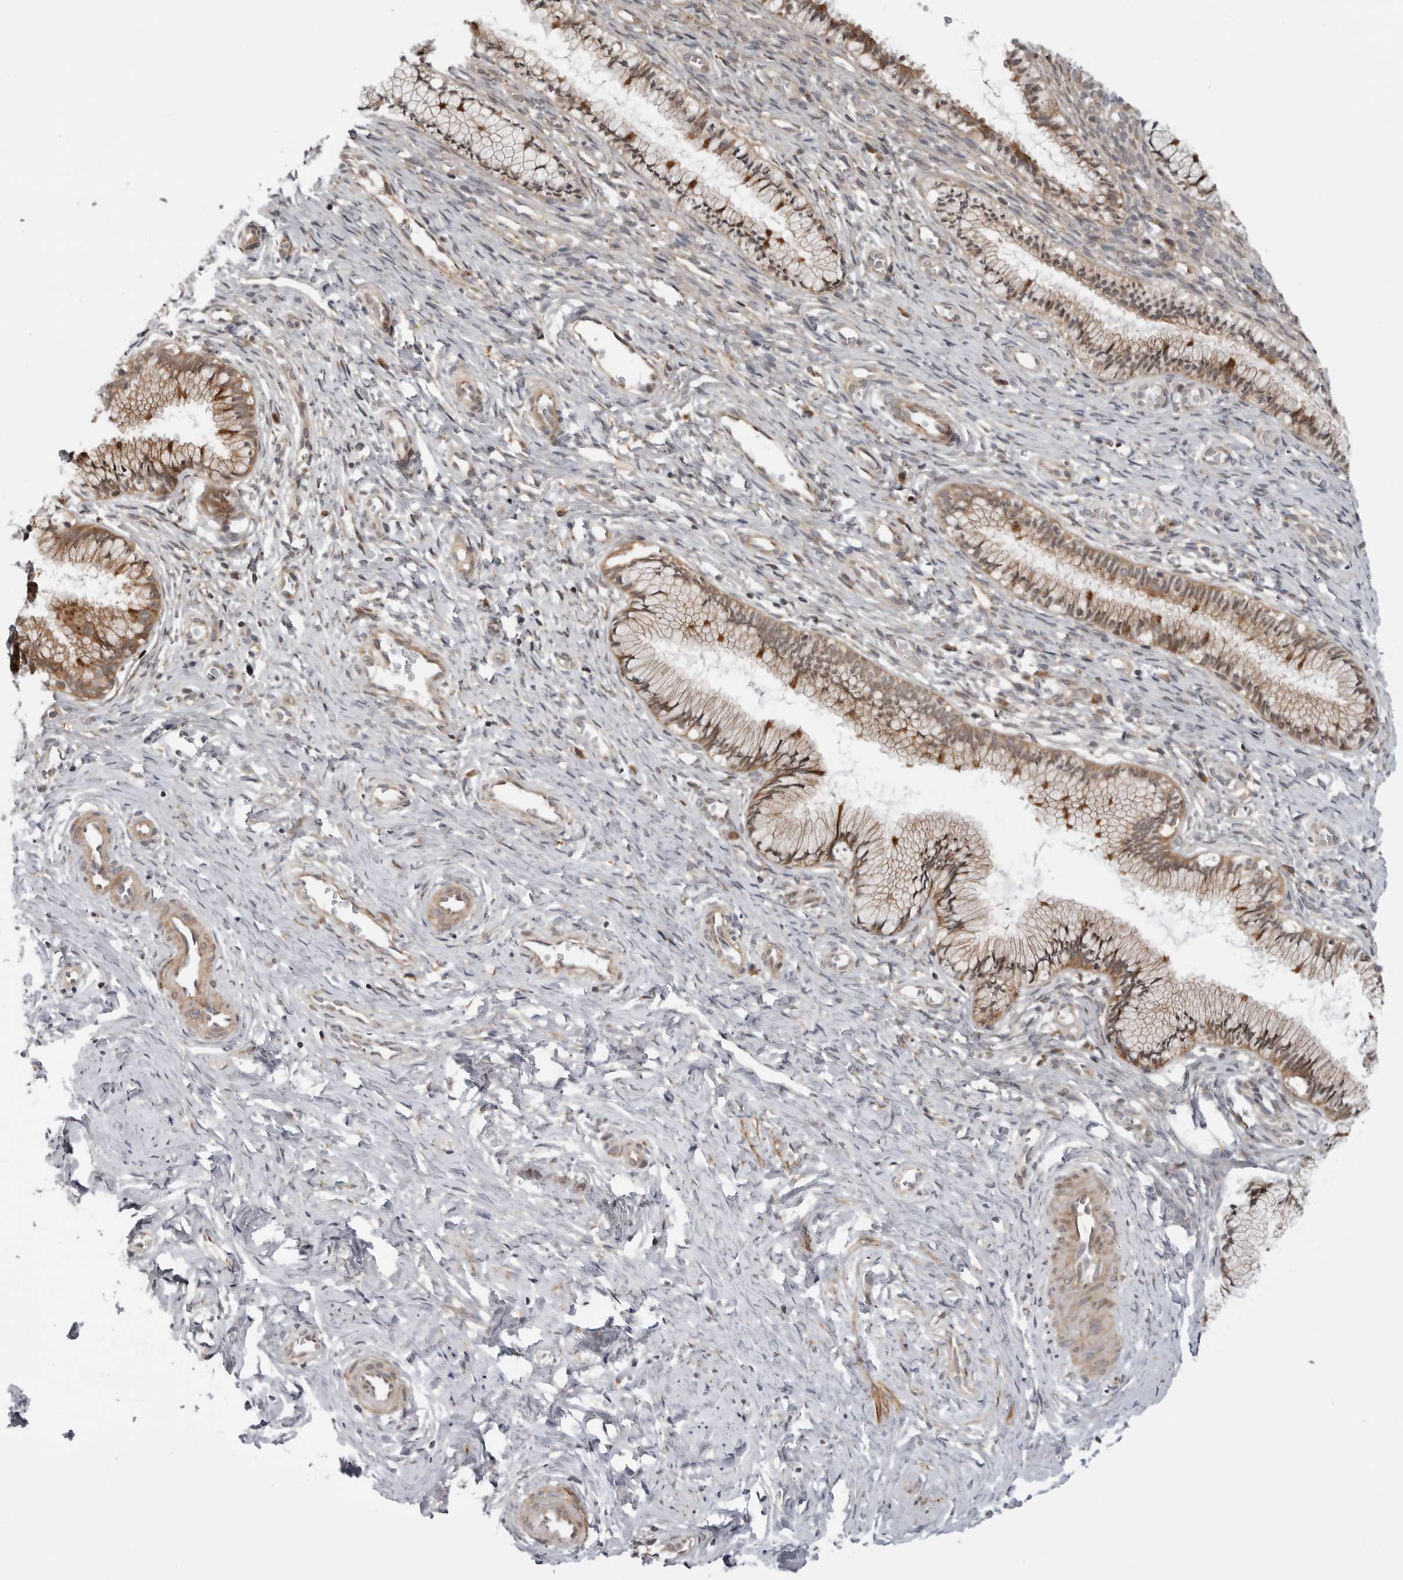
{"staining": {"intensity": "moderate", "quantity": "25%-75%", "location": "cytoplasmic/membranous"}, "tissue": "cervix", "cell_type": "Glandular cells", "image_type": "normal", "snomed": [{"axis": "morphology", "description": "Normal tissue, NOS"}, {"axis": "topography", "description": "Cervix"}], "caption": "Moderate cytoplasmic/membranous expression for a protein is appreciated in about 25%-75% of glandular cells of unremarkable cervix using IHC.", "gene": "LRRC45", "patient": {"sex": "female", "age": 27}}